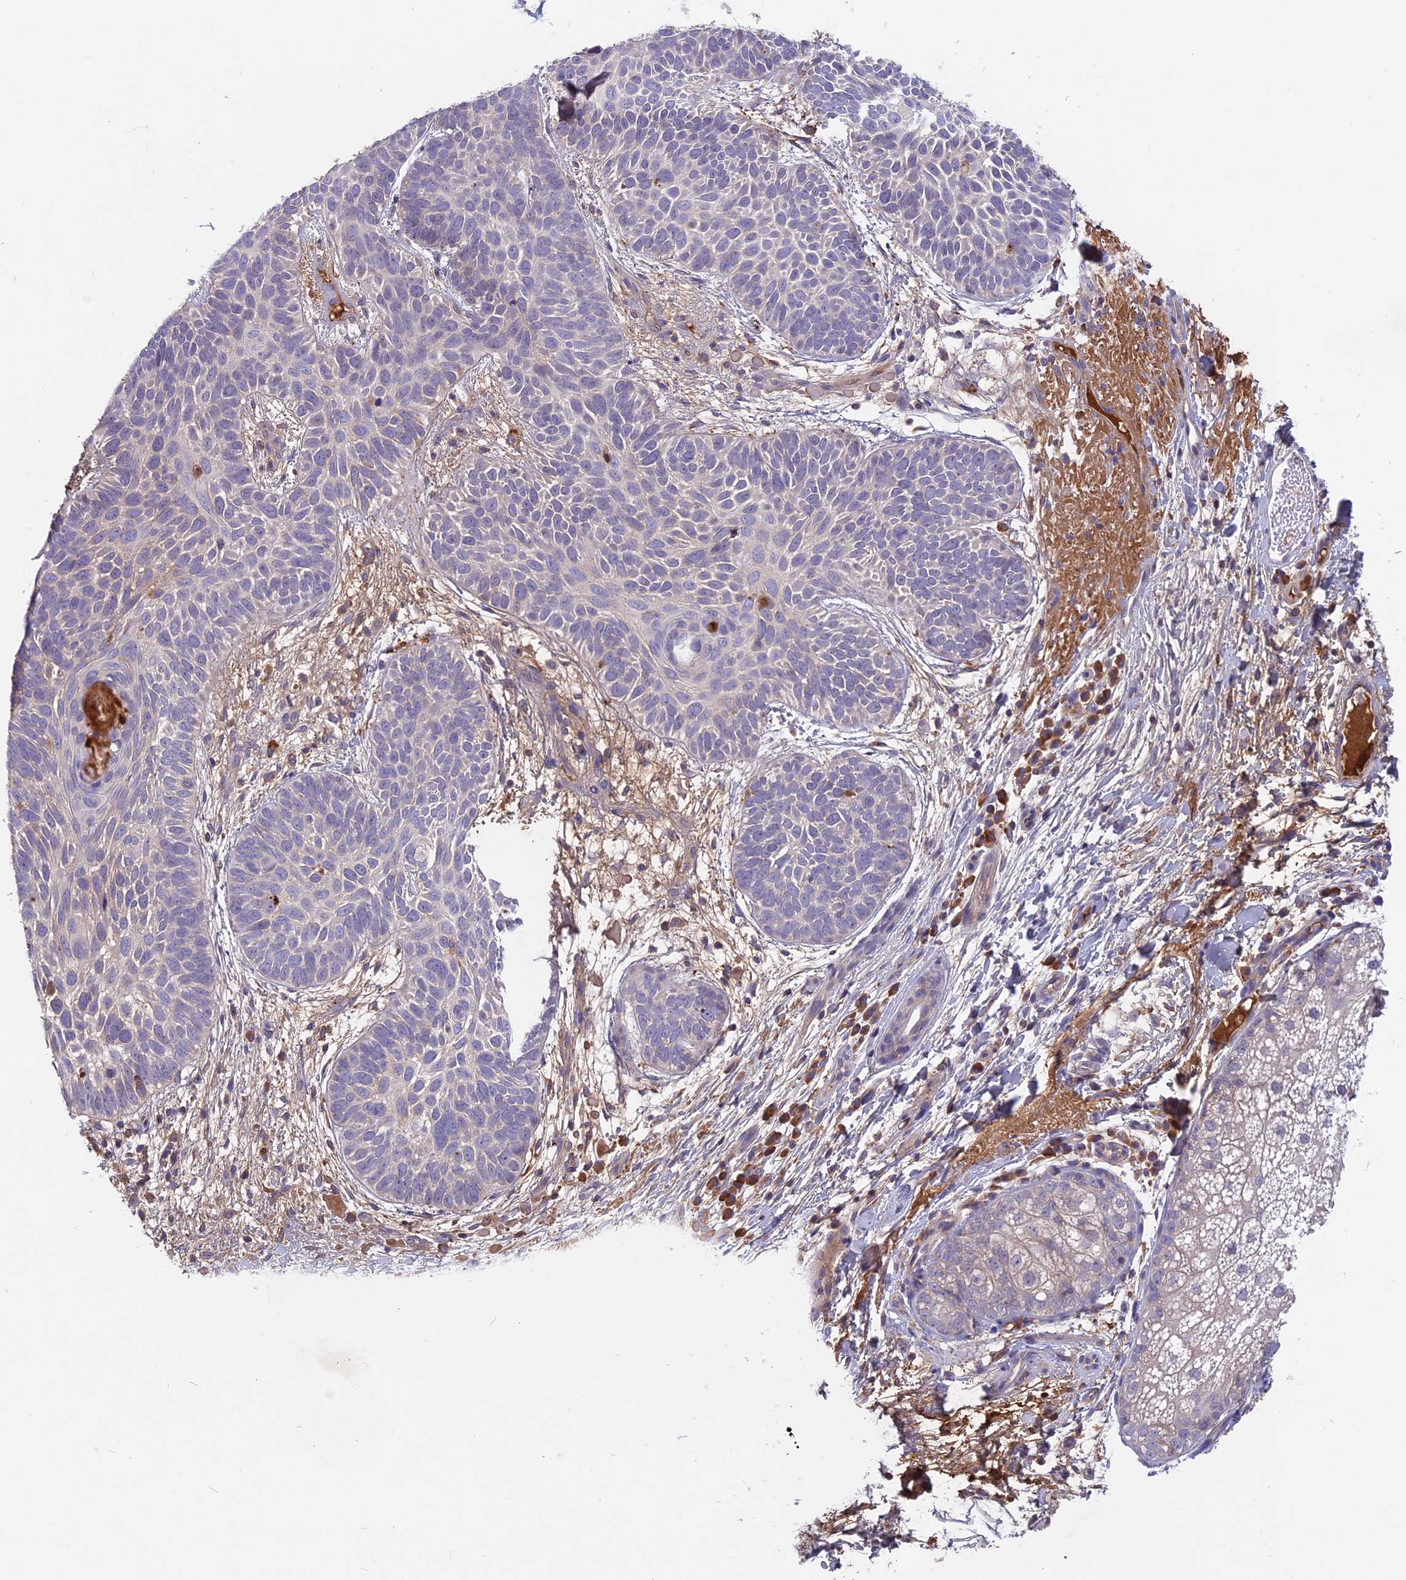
{"staining": {"intensity": "negative", "quantity": "none", "location": "none"}, "tissue": "skin cancer", "cell_type": "Tumor cells", "image_type": "cancer", "snomed": [{"axis": "morphology", "description": "Basal cell carcinoma"}, {"axis": "topography", "description": "Skin"}], "caption": "Immunohistochemical staining of human skin basal cell carcinoma displays no significant staining in tumor cells. (Brightfield microscopy of DAB immunohistochemistry at high magnification).", "gene": "ADO", "patient": {"sex": "male", "age": 85}}